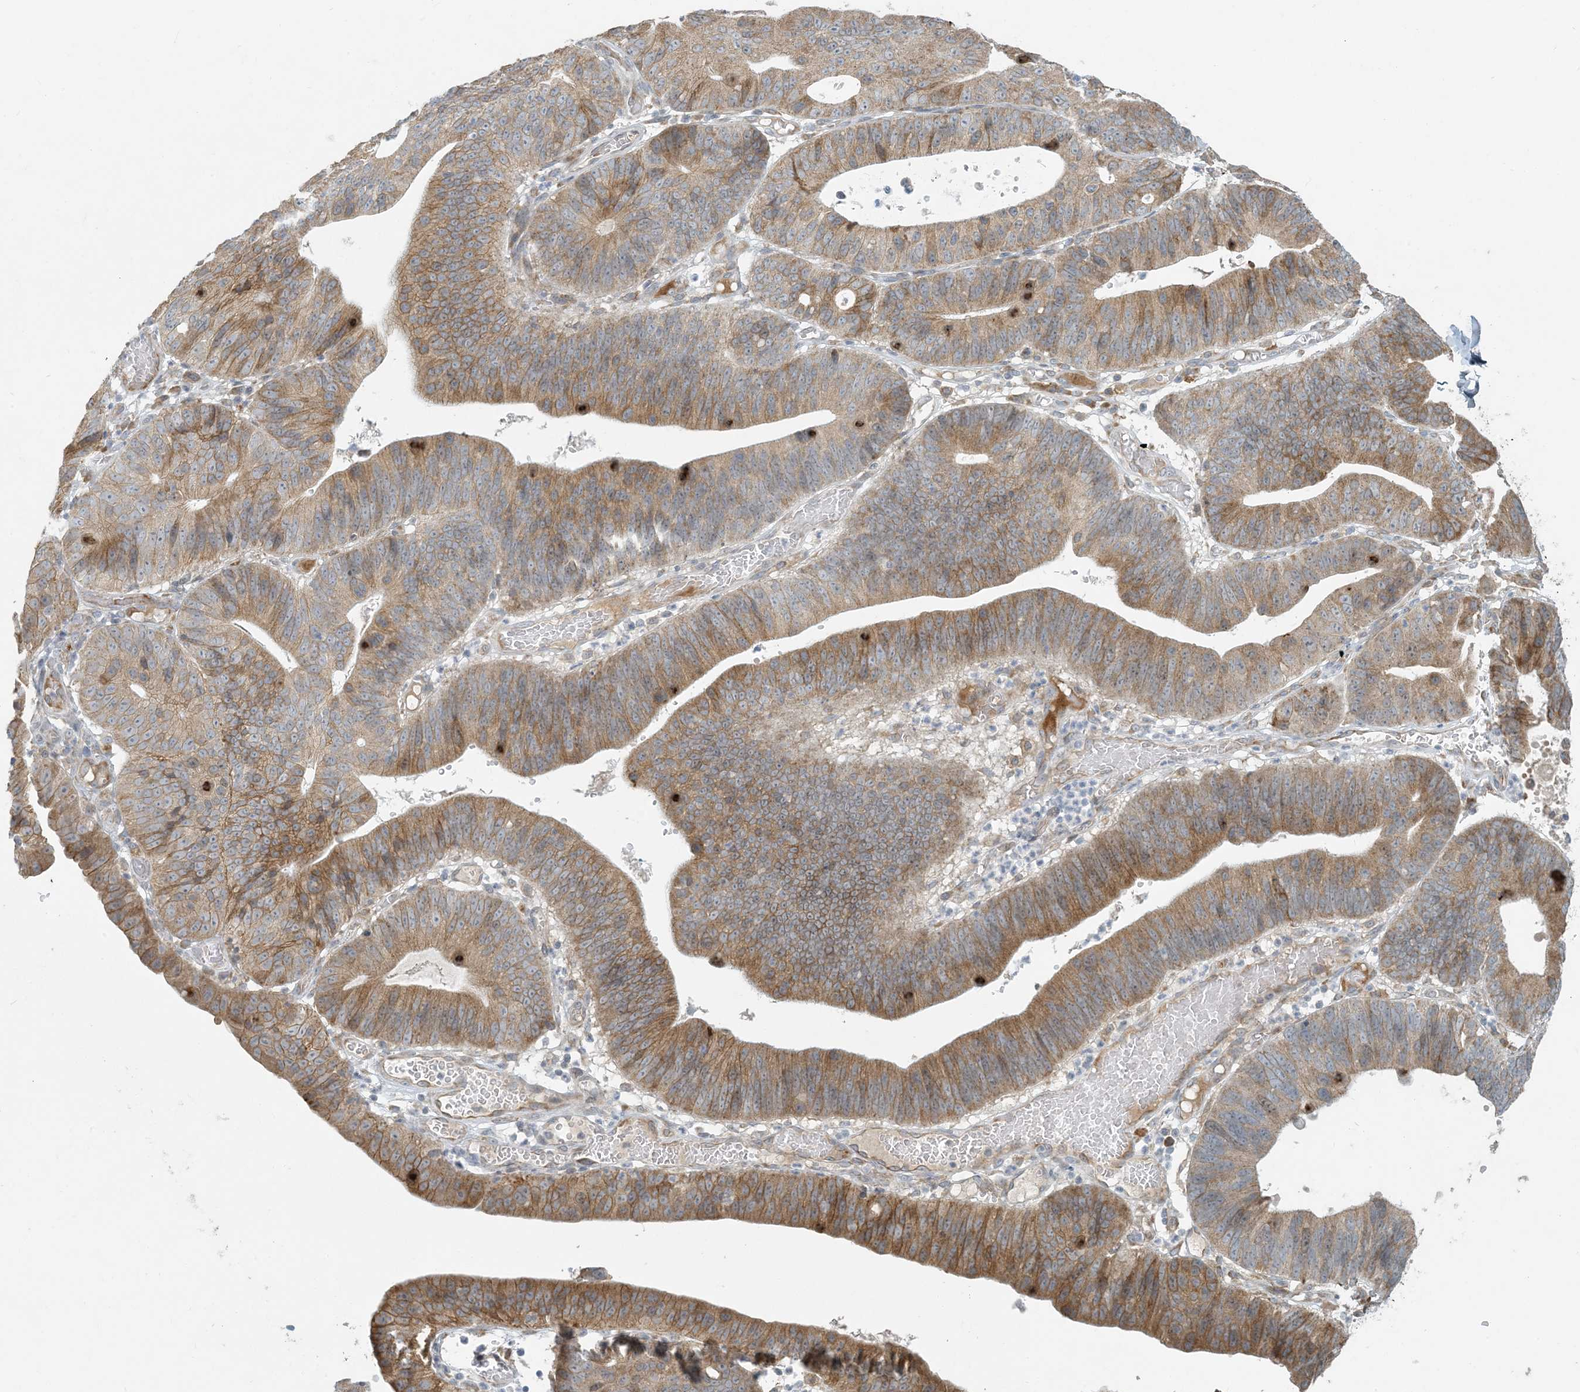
{"staining": {"intensity": "moderate", "quantity": ">75%", "location": "cytoplasmic/membranous,nuclear"}, "tissue": "stomach cancer", "cell_type": "Tumor cells", "image_type": "cancer", "snomed": [{"axis": "morphology", "description": "Adenocarcinoma, NOS"}, {"axis": "topography", "description": "Stomach"}], "caption": "A medium amount of moderate cytoplasmic/membranous and nuclear staining is appreciated in approximately >75% of tumor cells in stomach cancer tissue.", "gene": "HACL1", "patient": {"sex": "male", "age": 59}}